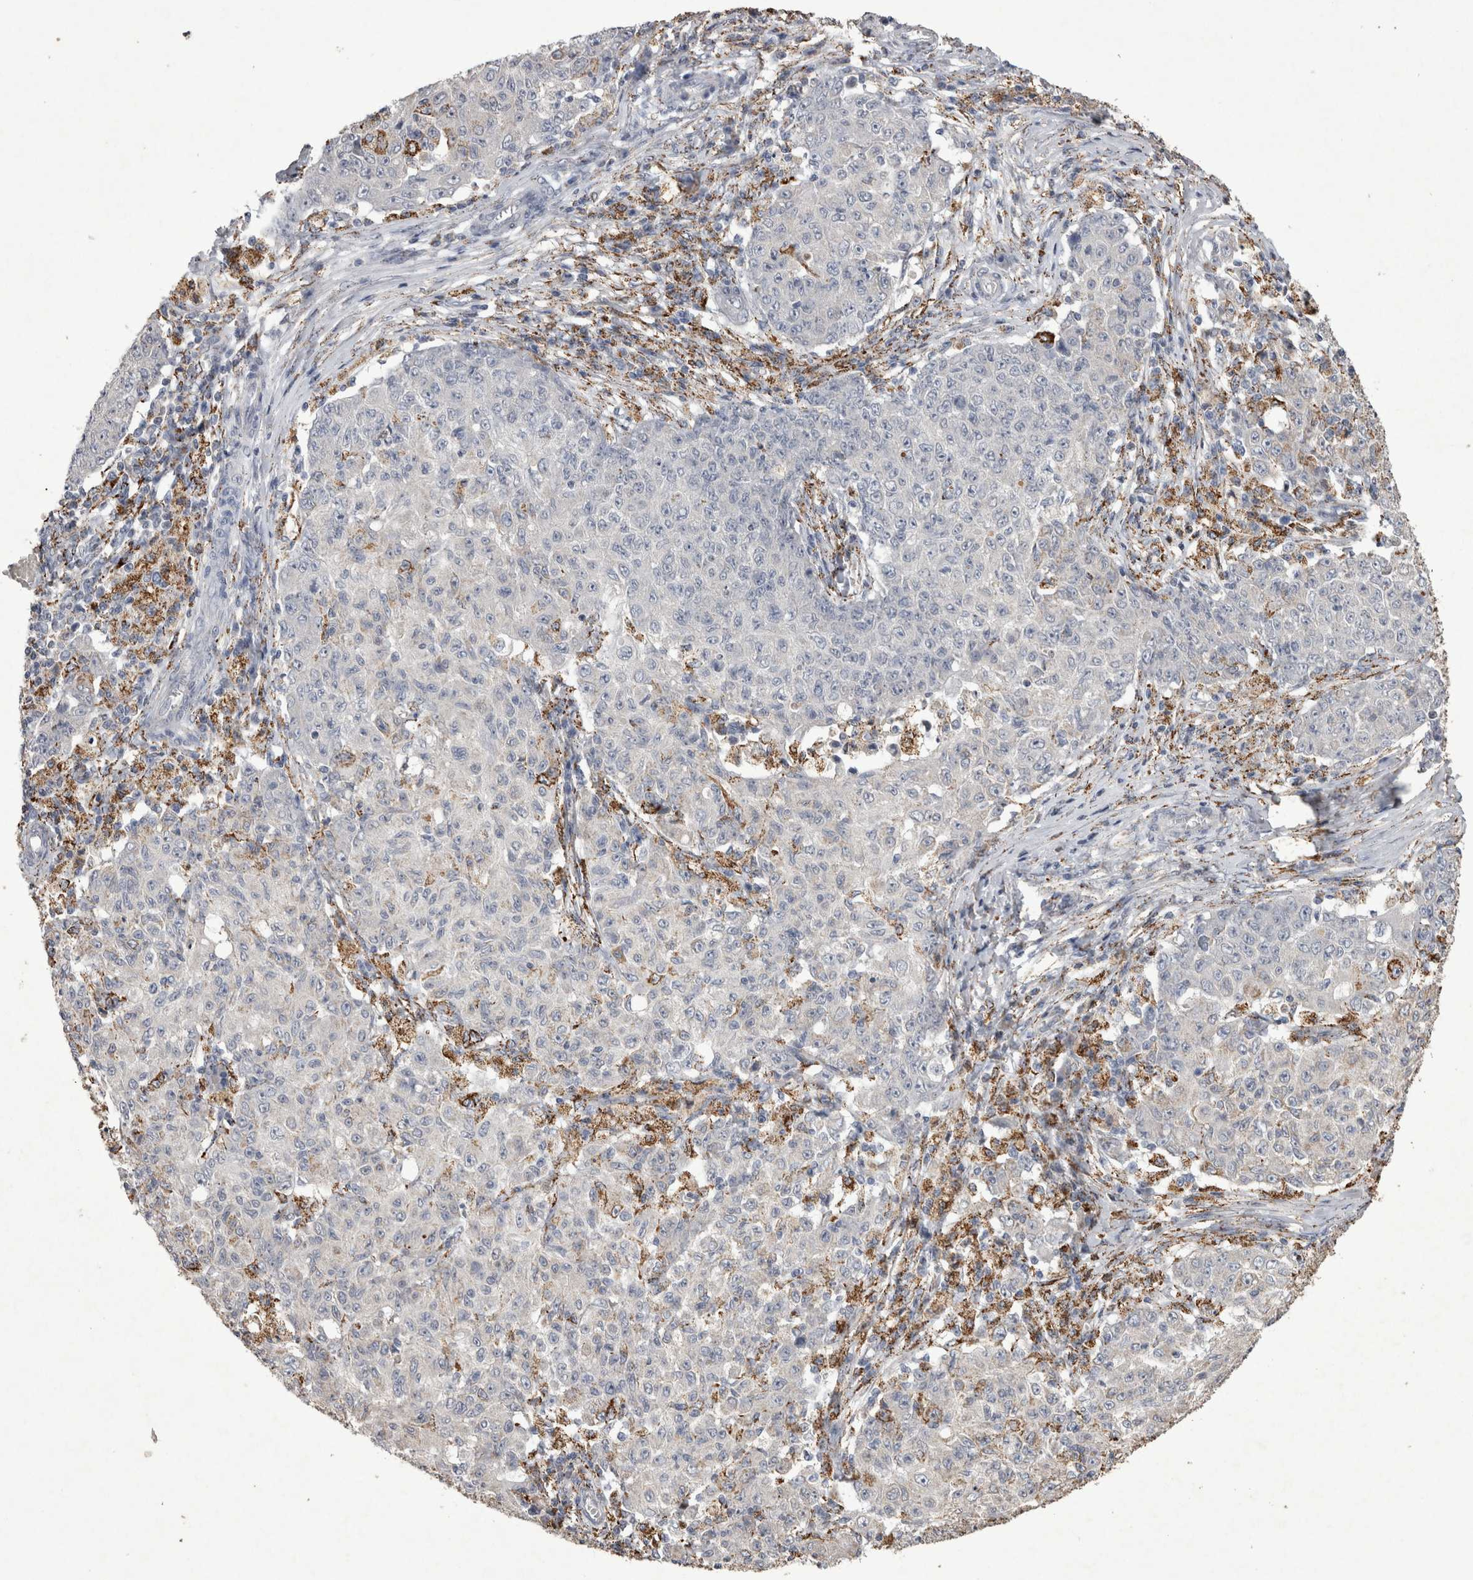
{"staining": {"intensity": "negative", "quantity": "none", "location": "none"}, "tissue": "ovarian cancer", "cell_type": "Tumor cells", "image_type": "cancer", "snomed": [{"axis": "morphology", "description": "Carcinoma, endometroid"}, {"axis": "topography", "description": "Ovary"}], "caption": "Image shows no significant protein expression in tumor cells of ovarian cancer (endometroid carcinoma).", "gene": "DKK3", "patient": {"sex": "female", "age": 42}}